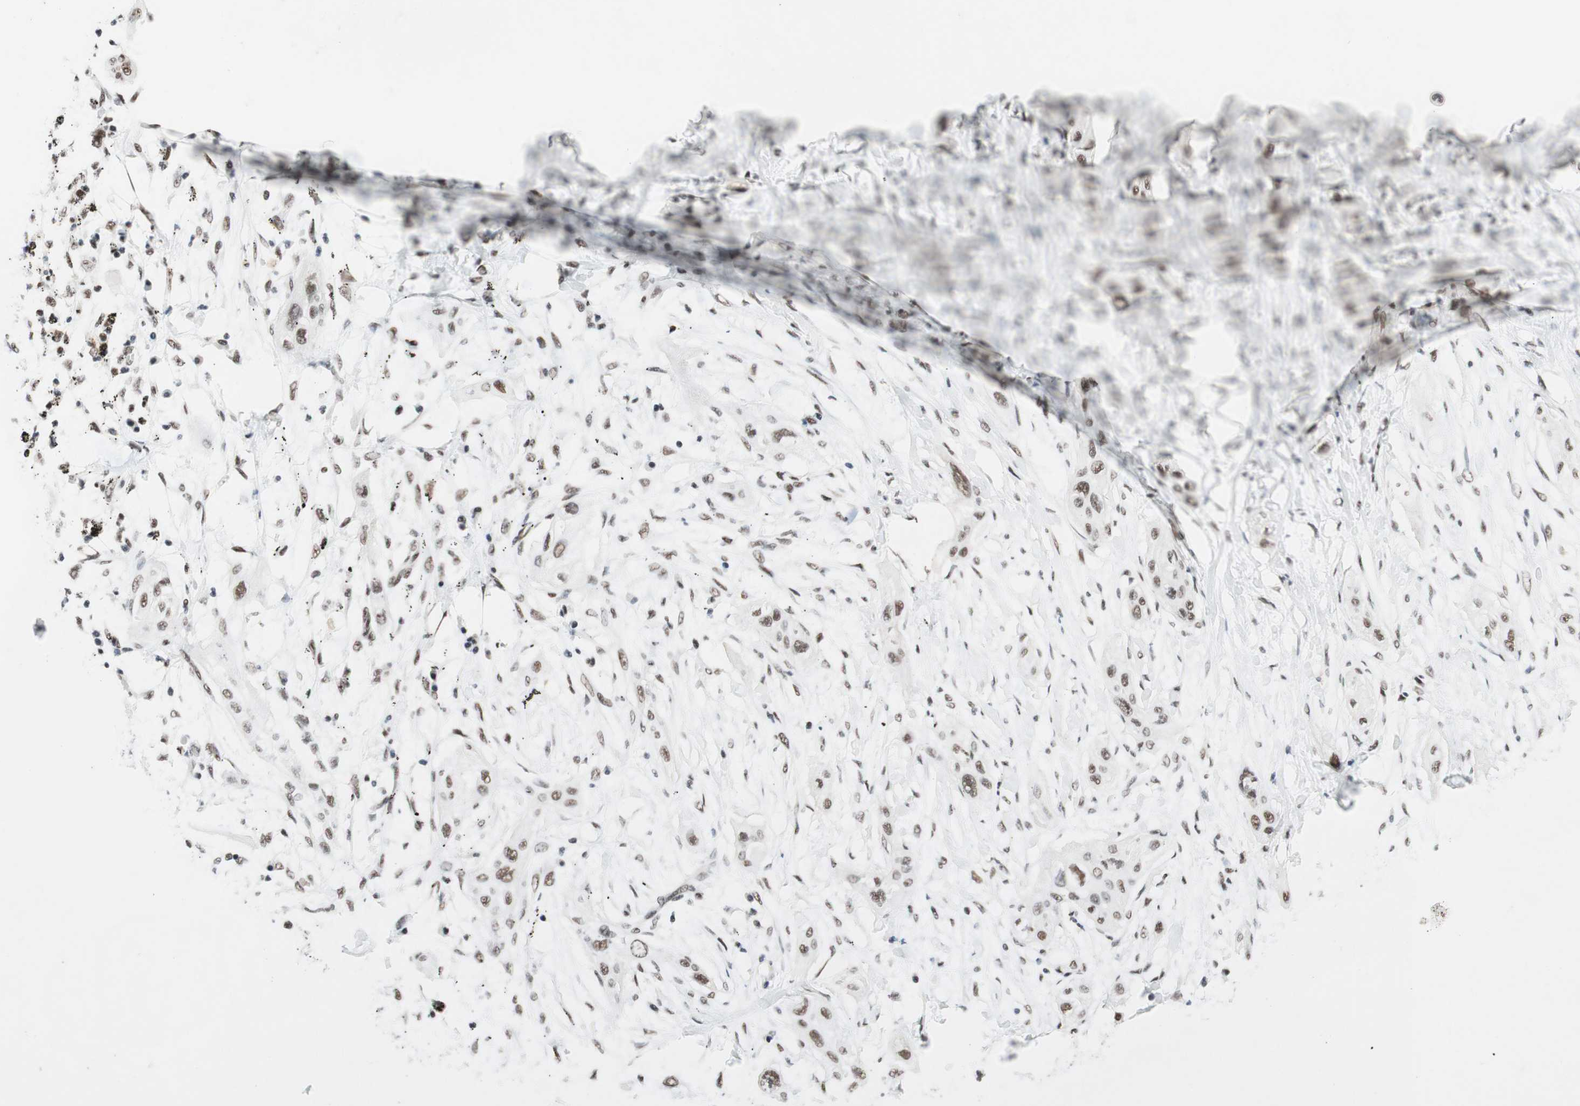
{"staining": {"intensity": "weak", "quantity": ">75%", "location": "nuclear"}, "tissue": "lung cancer", "cell_type": "Tumor cells", "image_type": "cancer", "snomed": [{"axis": "morphology", "description": "Squamous cell carcinoma, NOS"}, {"axis": "topography", "description": "Lung"}], "caption": "Immunohistochemical staining of lung cancer demonstrates low levels of weak nuclear positivity in about >75% of tumor cells. Immunohistochemistry stains the protein in brown and the nuclei are stained blue.", "gene": "PRPF19", "patient": {"sex": "female", "age": 47}}